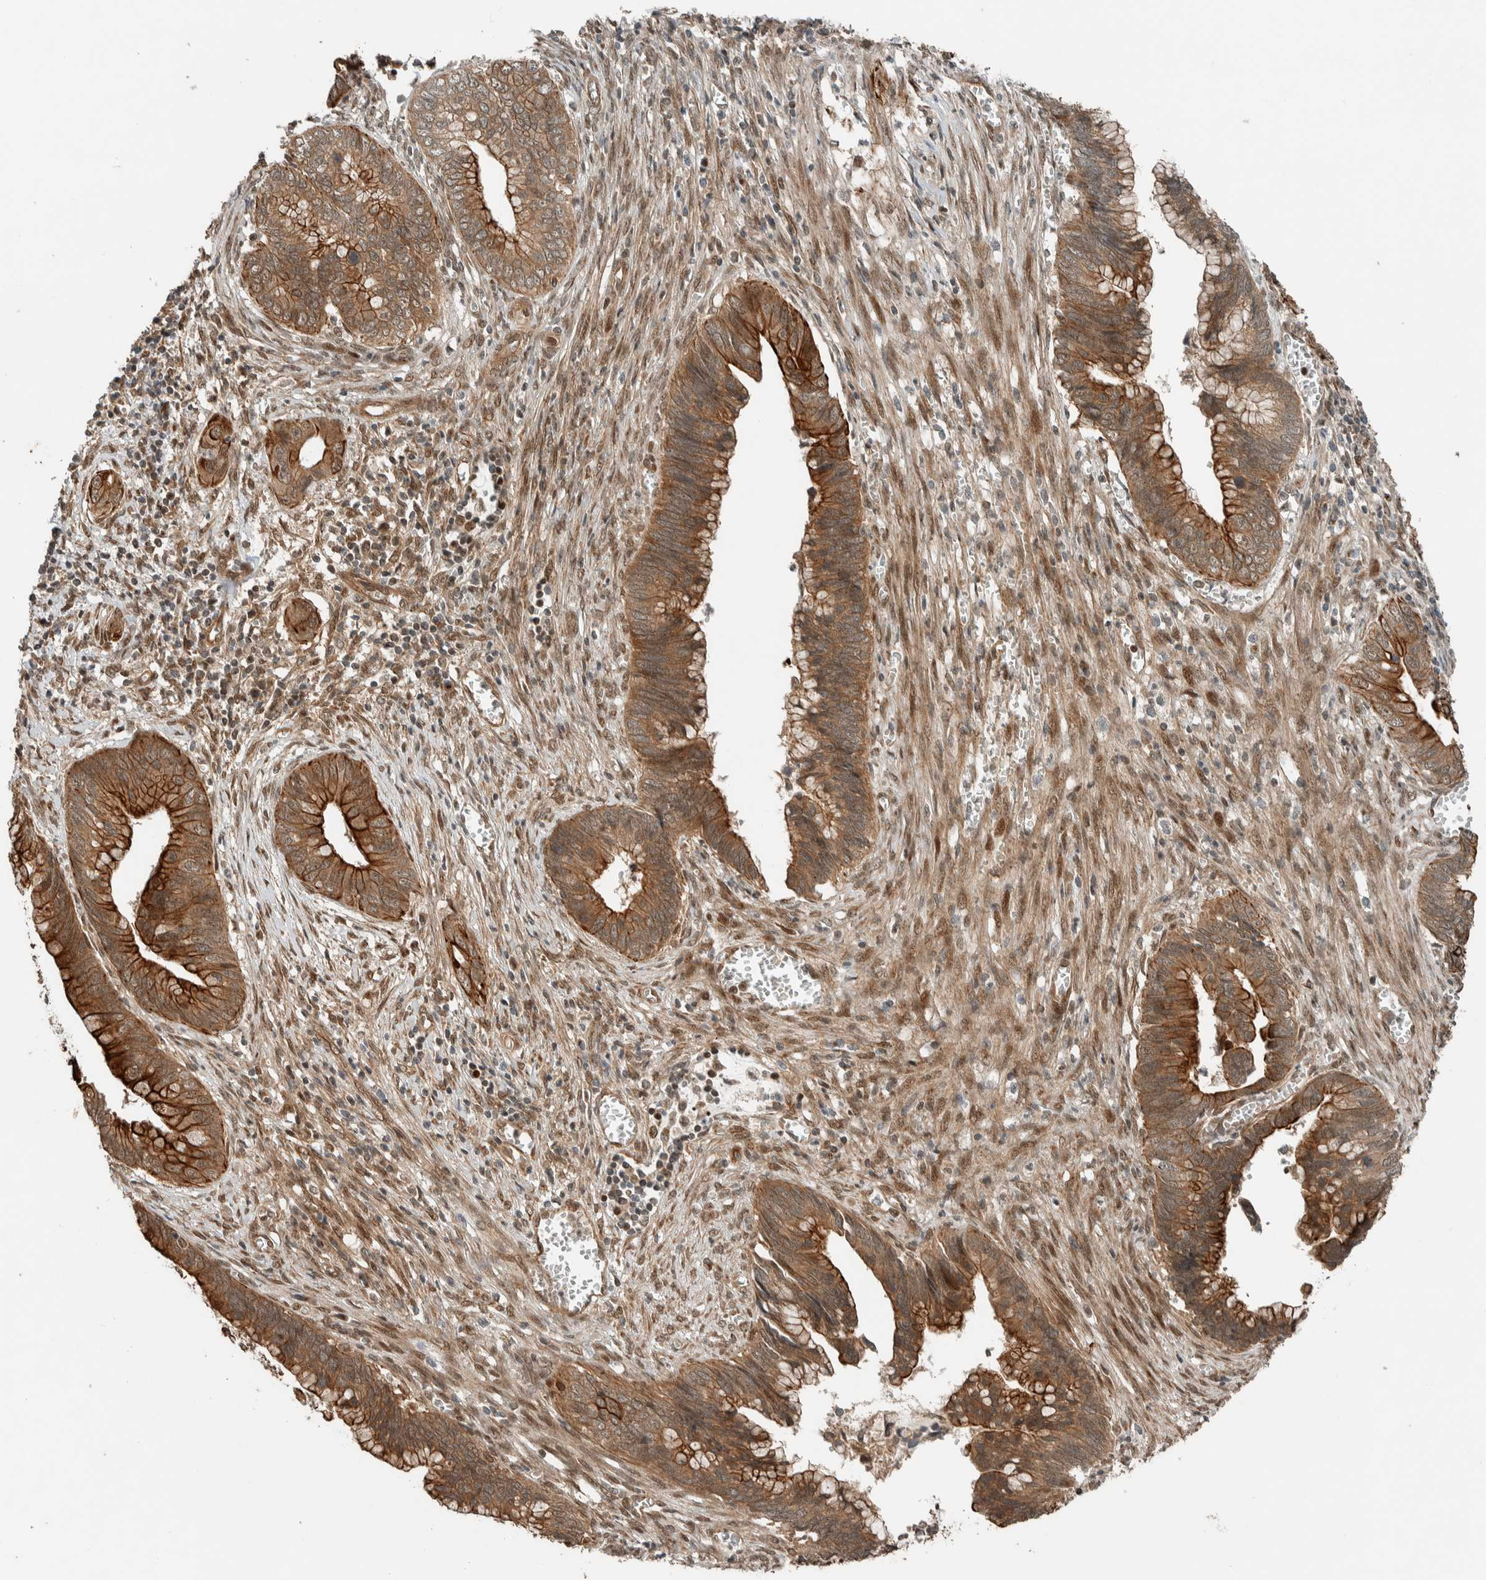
{"staining": {"intensity": "strong", "quantity": ">75%", "location": "cytoplasmic/membranous"}, "tissue": "cervical cancer", "cell_type": "Tumor cells", "image_type": "cancer", "snomed": [{"axis": "morphology", "description": "Adenocarcinoma, NOS"}, {"axis": "topography", "description": "Cervix"}], "caption": "Cervical adenocarcinoma stained with a protein marker exhibits strong staining in tumor cells.", "gene": "STXBP4", "patient": {"sex": "female", "age": 44}}